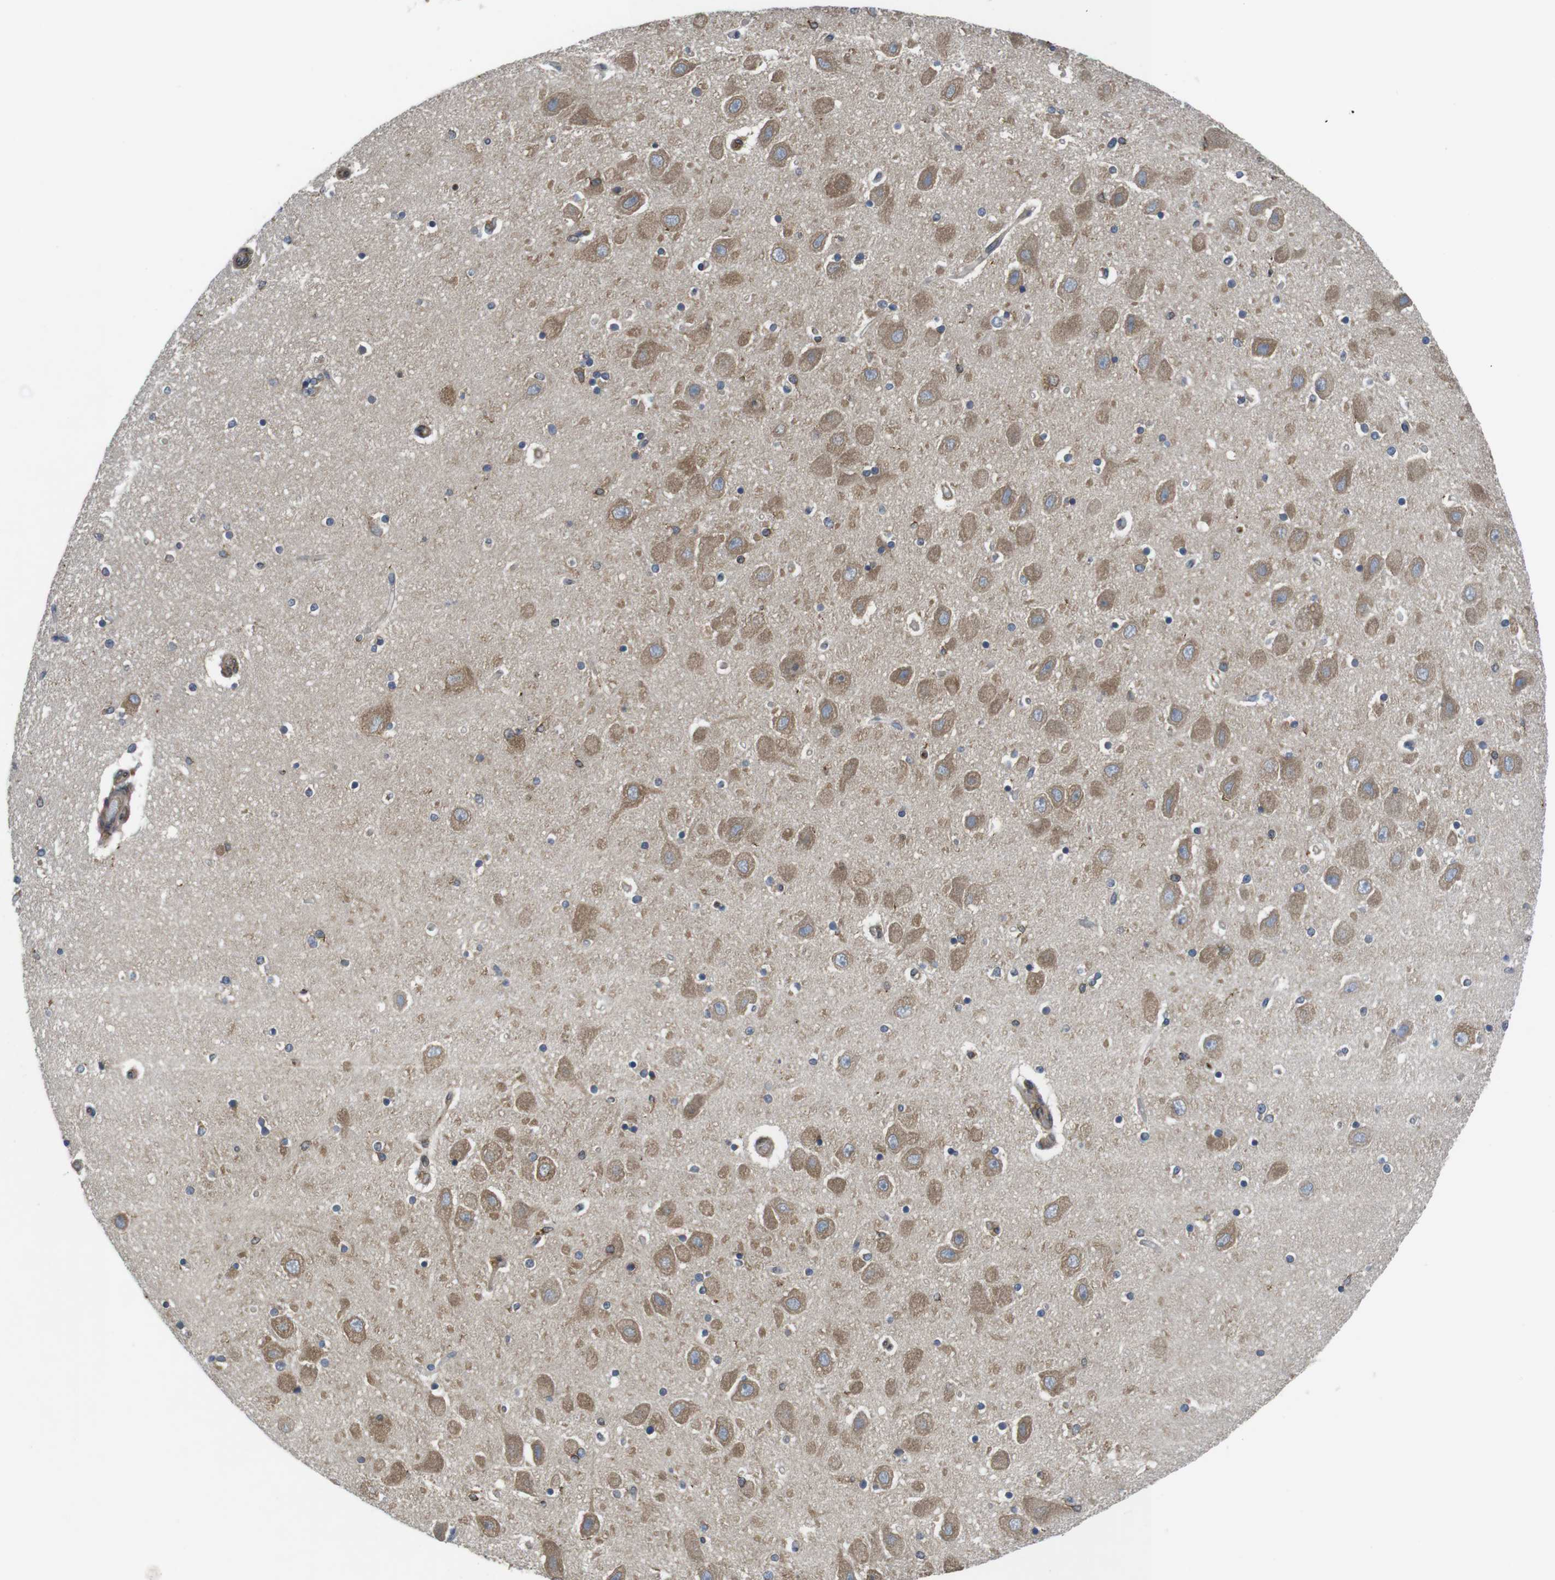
{"staining": {"intensity": "moderate", "quantity": "<25%", "location": "cytoplasmic/membranous"}, "tissue": "hippocampus", "cell_type": "Glial cells", "image_type": "normal", "snomed": [{"axis": "morphology", "description": "Normal tissue, NOS"}, {"axis": "topography", "description": "Hippocampus"}], "caption": "Glial cells display low levels of moderate cytoplasmic/membranous expression in approximately <25% of cells in unremarkable hippocampus. (Brightfield microscopy of DAB IHC at high magnification).", "gene": "ARL6IP5", "patient": {"sex": "female", "age": 54}}